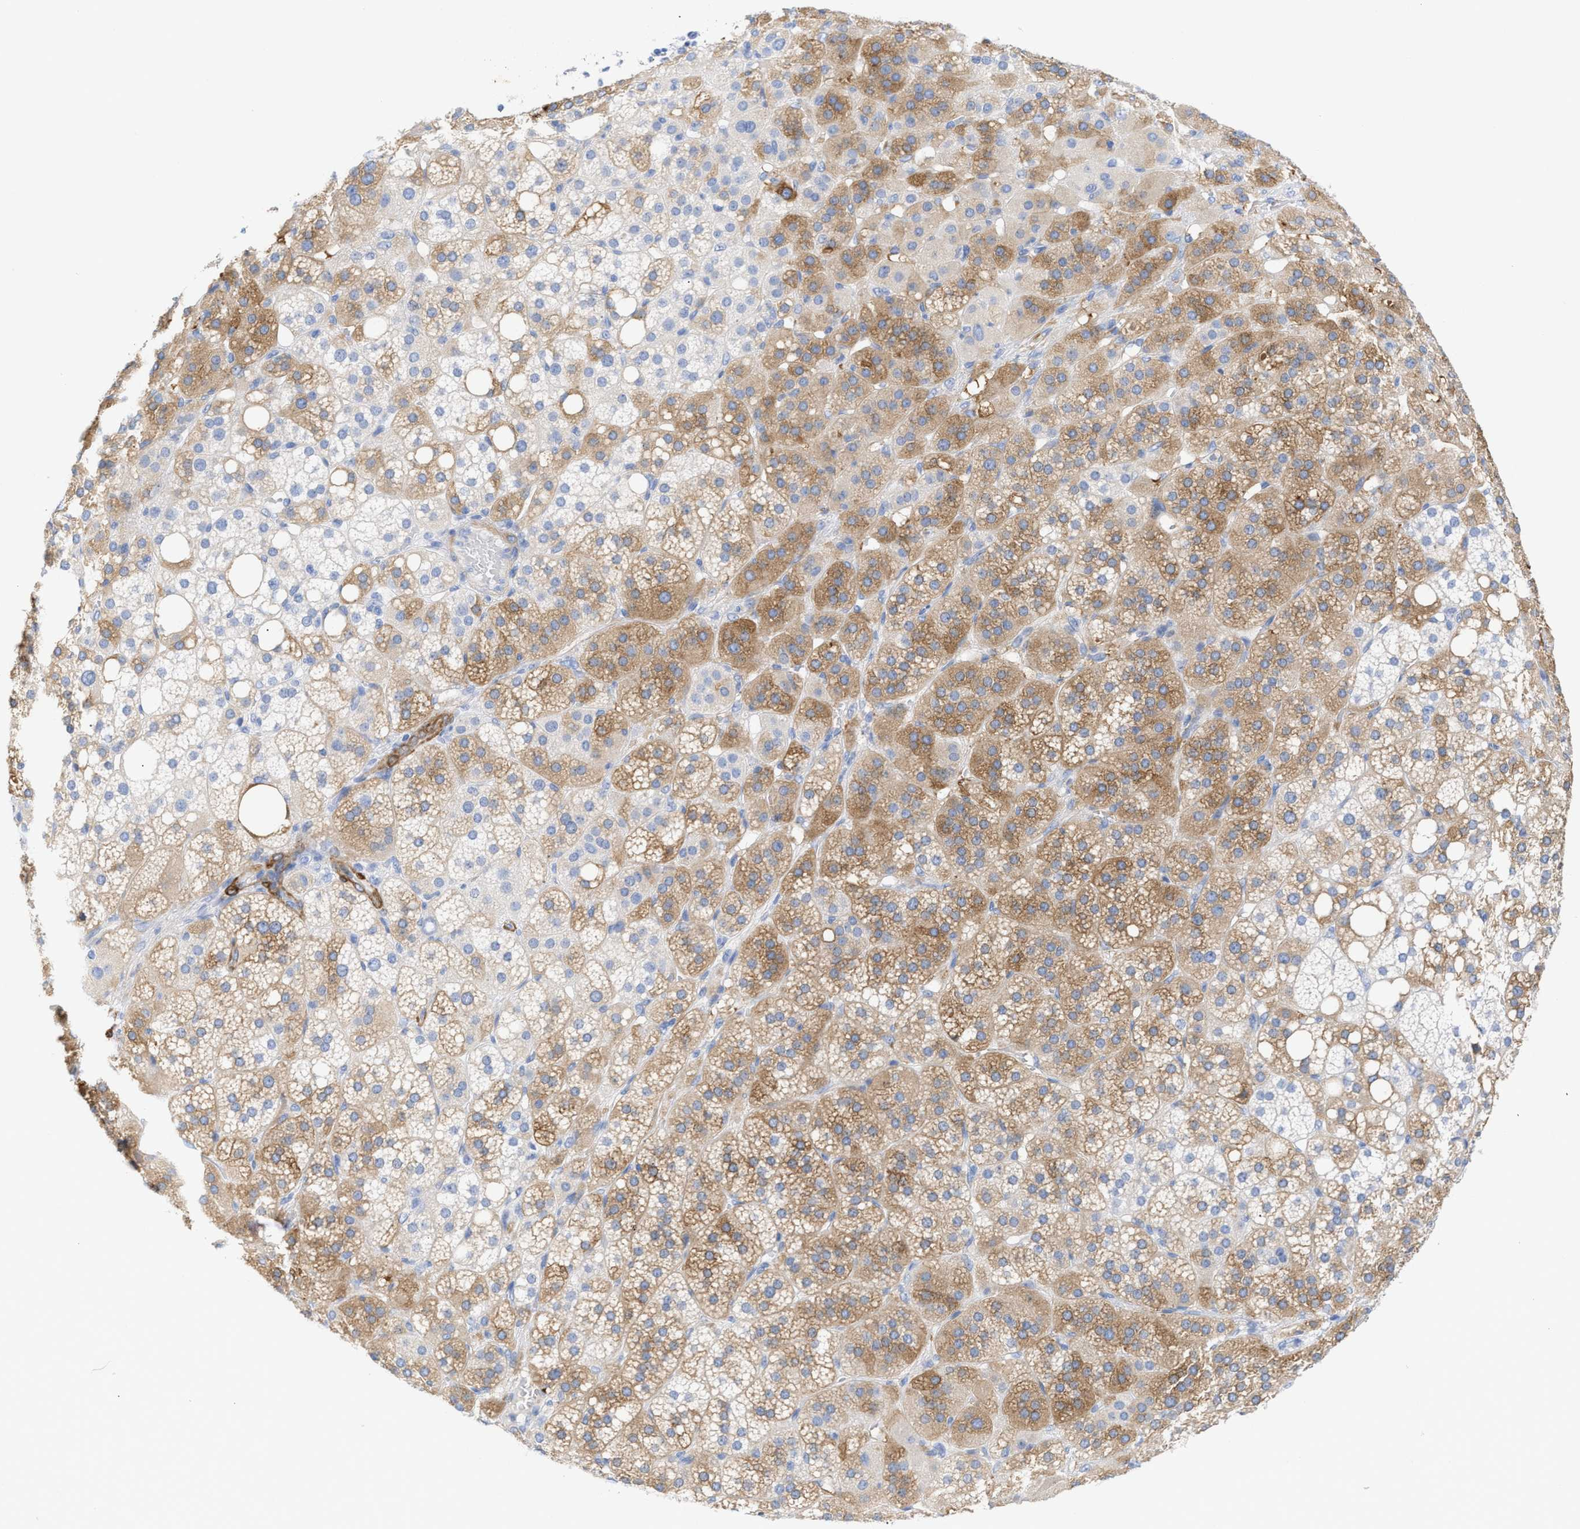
{"staining": {"intensity": "moderate", "quantity": "25%-75%", "location": "cytoplasmic/membranous"}, "tissue": "adrenal gland", "cell_type": "Glandular cells", "image_type": "normal", "snomed": [{"axis": "morphology", "description": "Normal tissue, NOS"}, {"axis": "topography", "description": "Adrenal gland"}], "caption": "Glandular cells reveal moderate cytoplasmic/membranous staining in about 25%-75% of cells in normal adrenal gland.", "gene": "AMPH", "patient": {"sex": "female", "age": 59}}